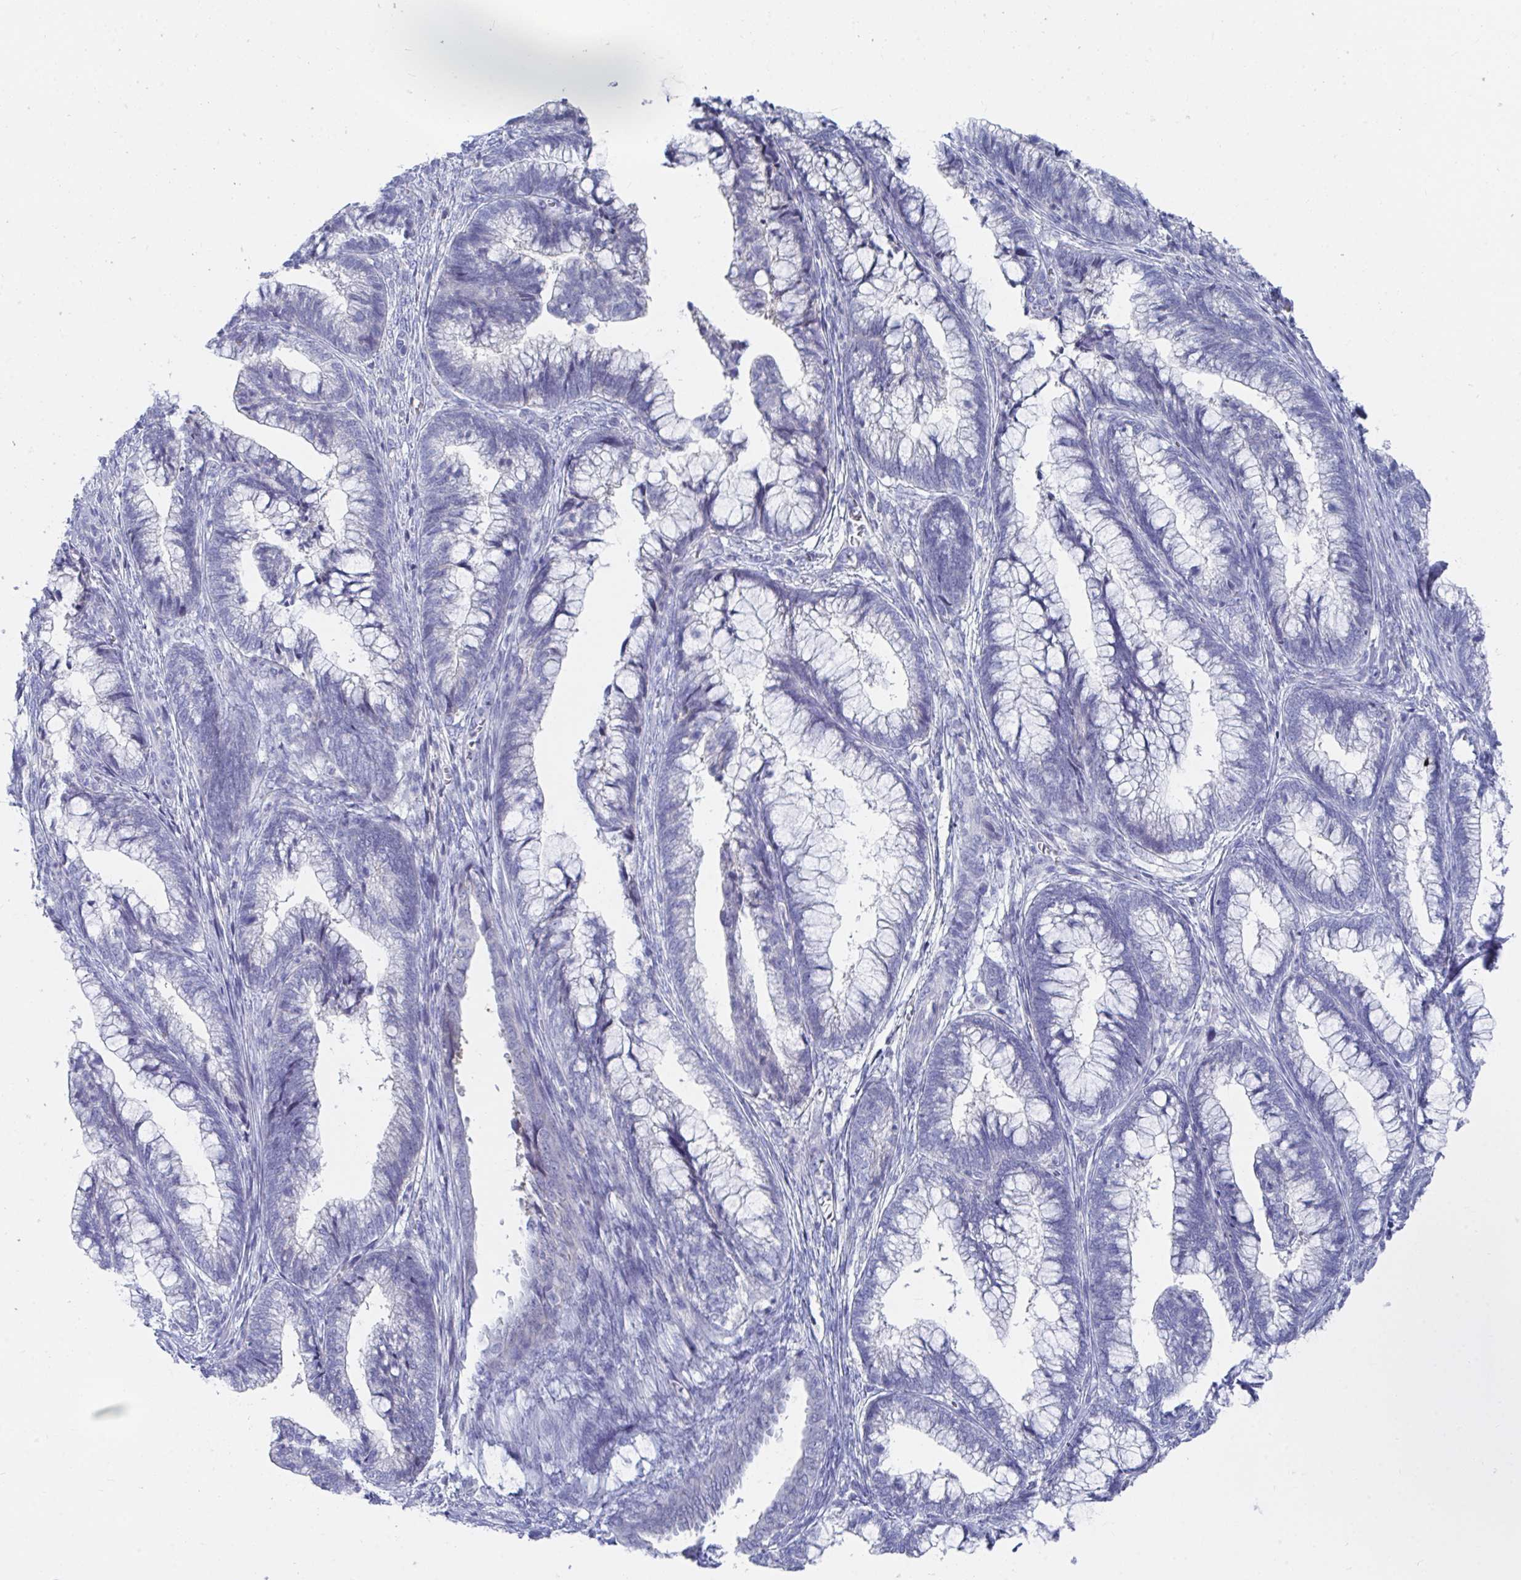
{"staining": {"intensity": "negative", "quantity": "none", "location": "none"}, "tissue": "cervical cancer", "cell_type": "Tumor cells", "image_type": "cancer", "snomed": [{"axis": "morphology", "description": "Adenocarcinoma, NOS"}, {"axis": "topography", "description": "Cervix"}], "caption": "IHC micrograph of cervical adenocarcinoma stained for a protein (brown), which reveals no staining in tumor cells.", "gene": "TNFAIP6", "patient": {"sex": "female", "age": 44}}